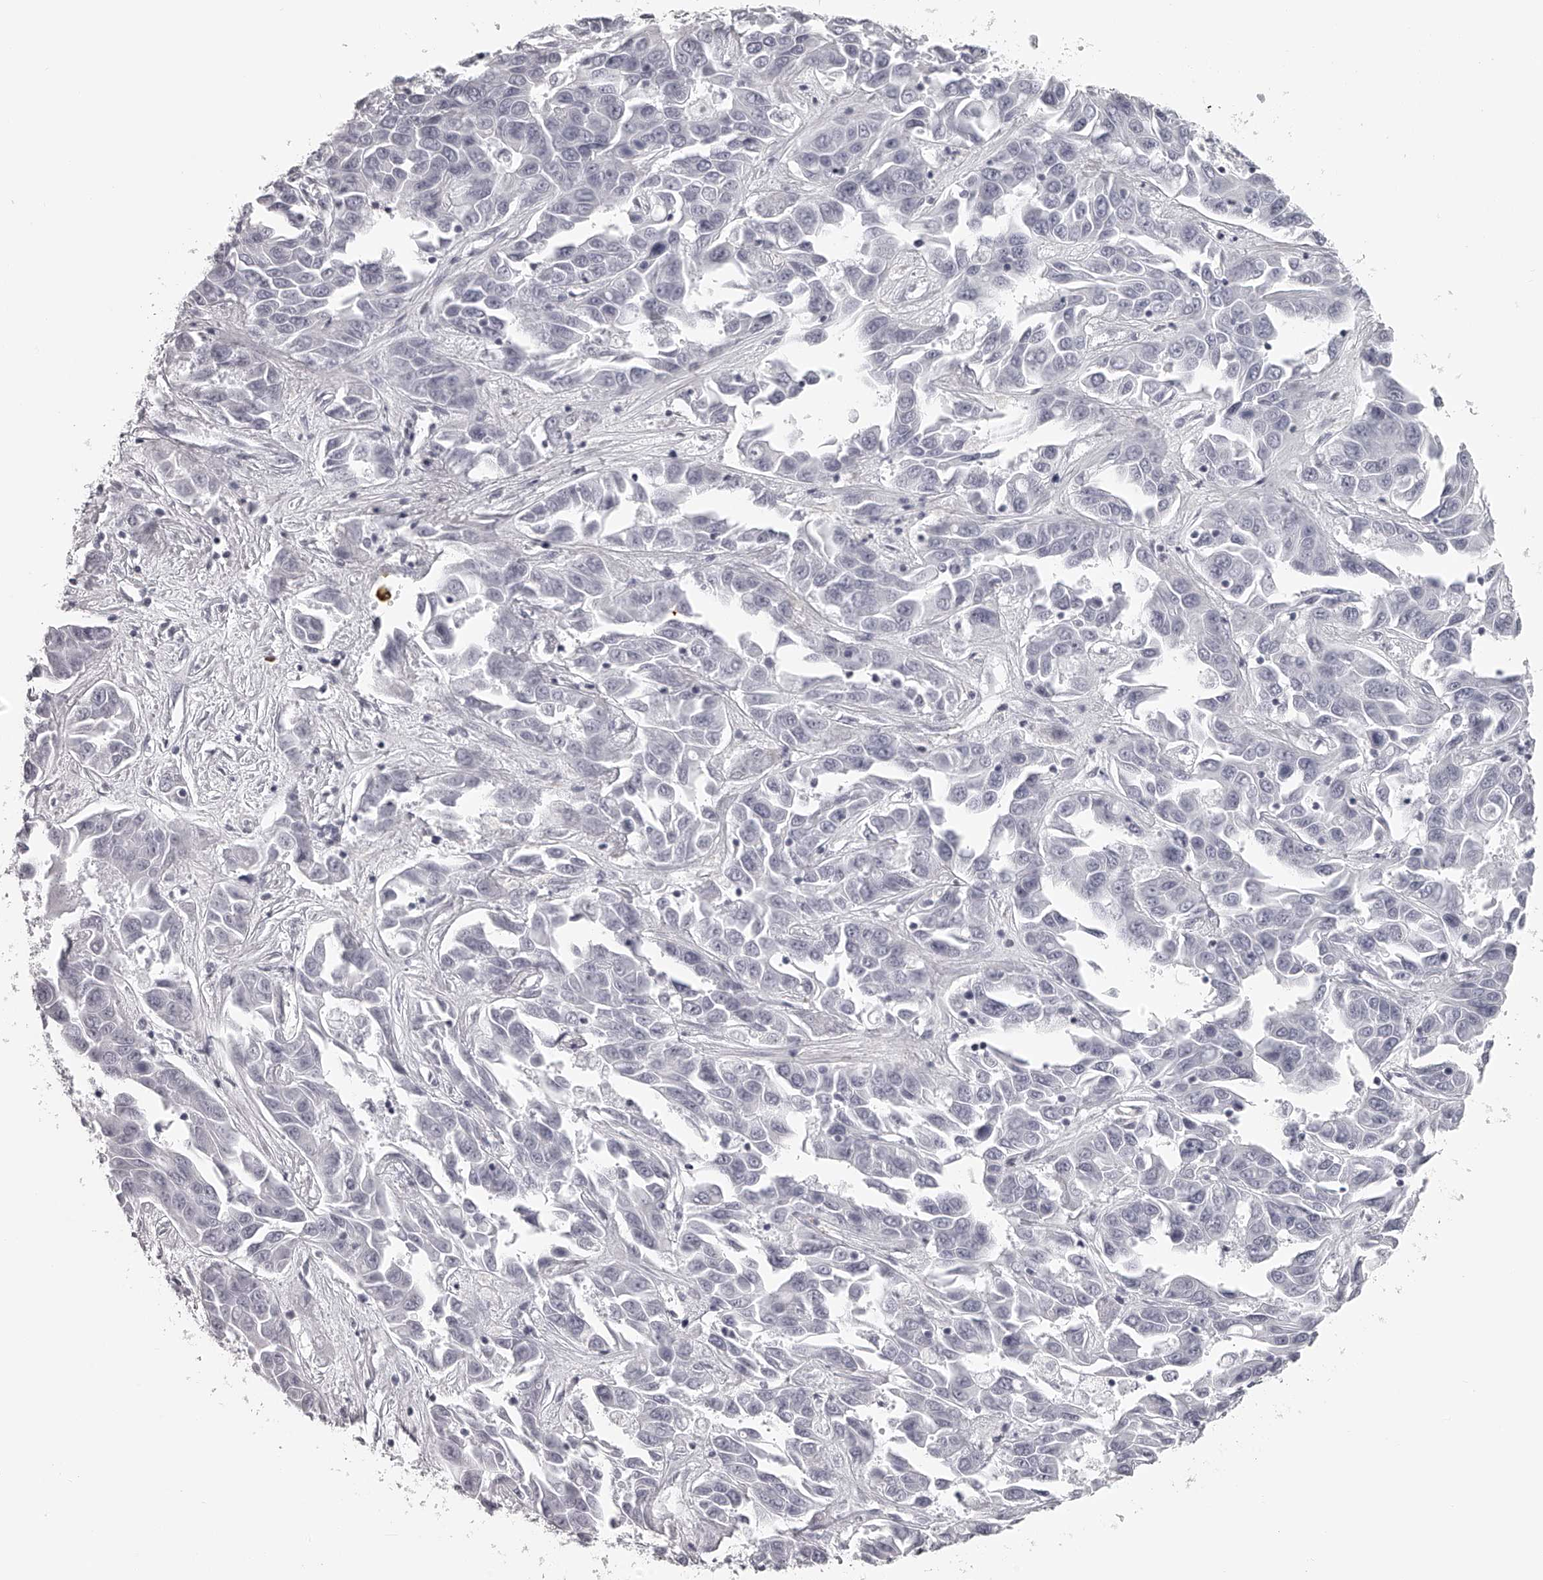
{"staining": {"intensity": "negative", "quantity": "none", "location": "none"}, "tissue": "liver cancer", "cell_type": "Tumor cells", "image_type": "cancer", "snomed": [{"axis": "morphology", "description": "Cholangiocarcinoma"}, {"axis": "topography", "description": "Liver"}], "caption": "This image is of liver cholangiocarcinoma stained with immunohistochemistry (IHC) to label a protein in brown with the nuclei are counter-stained blue. There is no staining in tumor cells.", "gene": "SEC11C", "patient": {"sex": "female", "age": 52}}